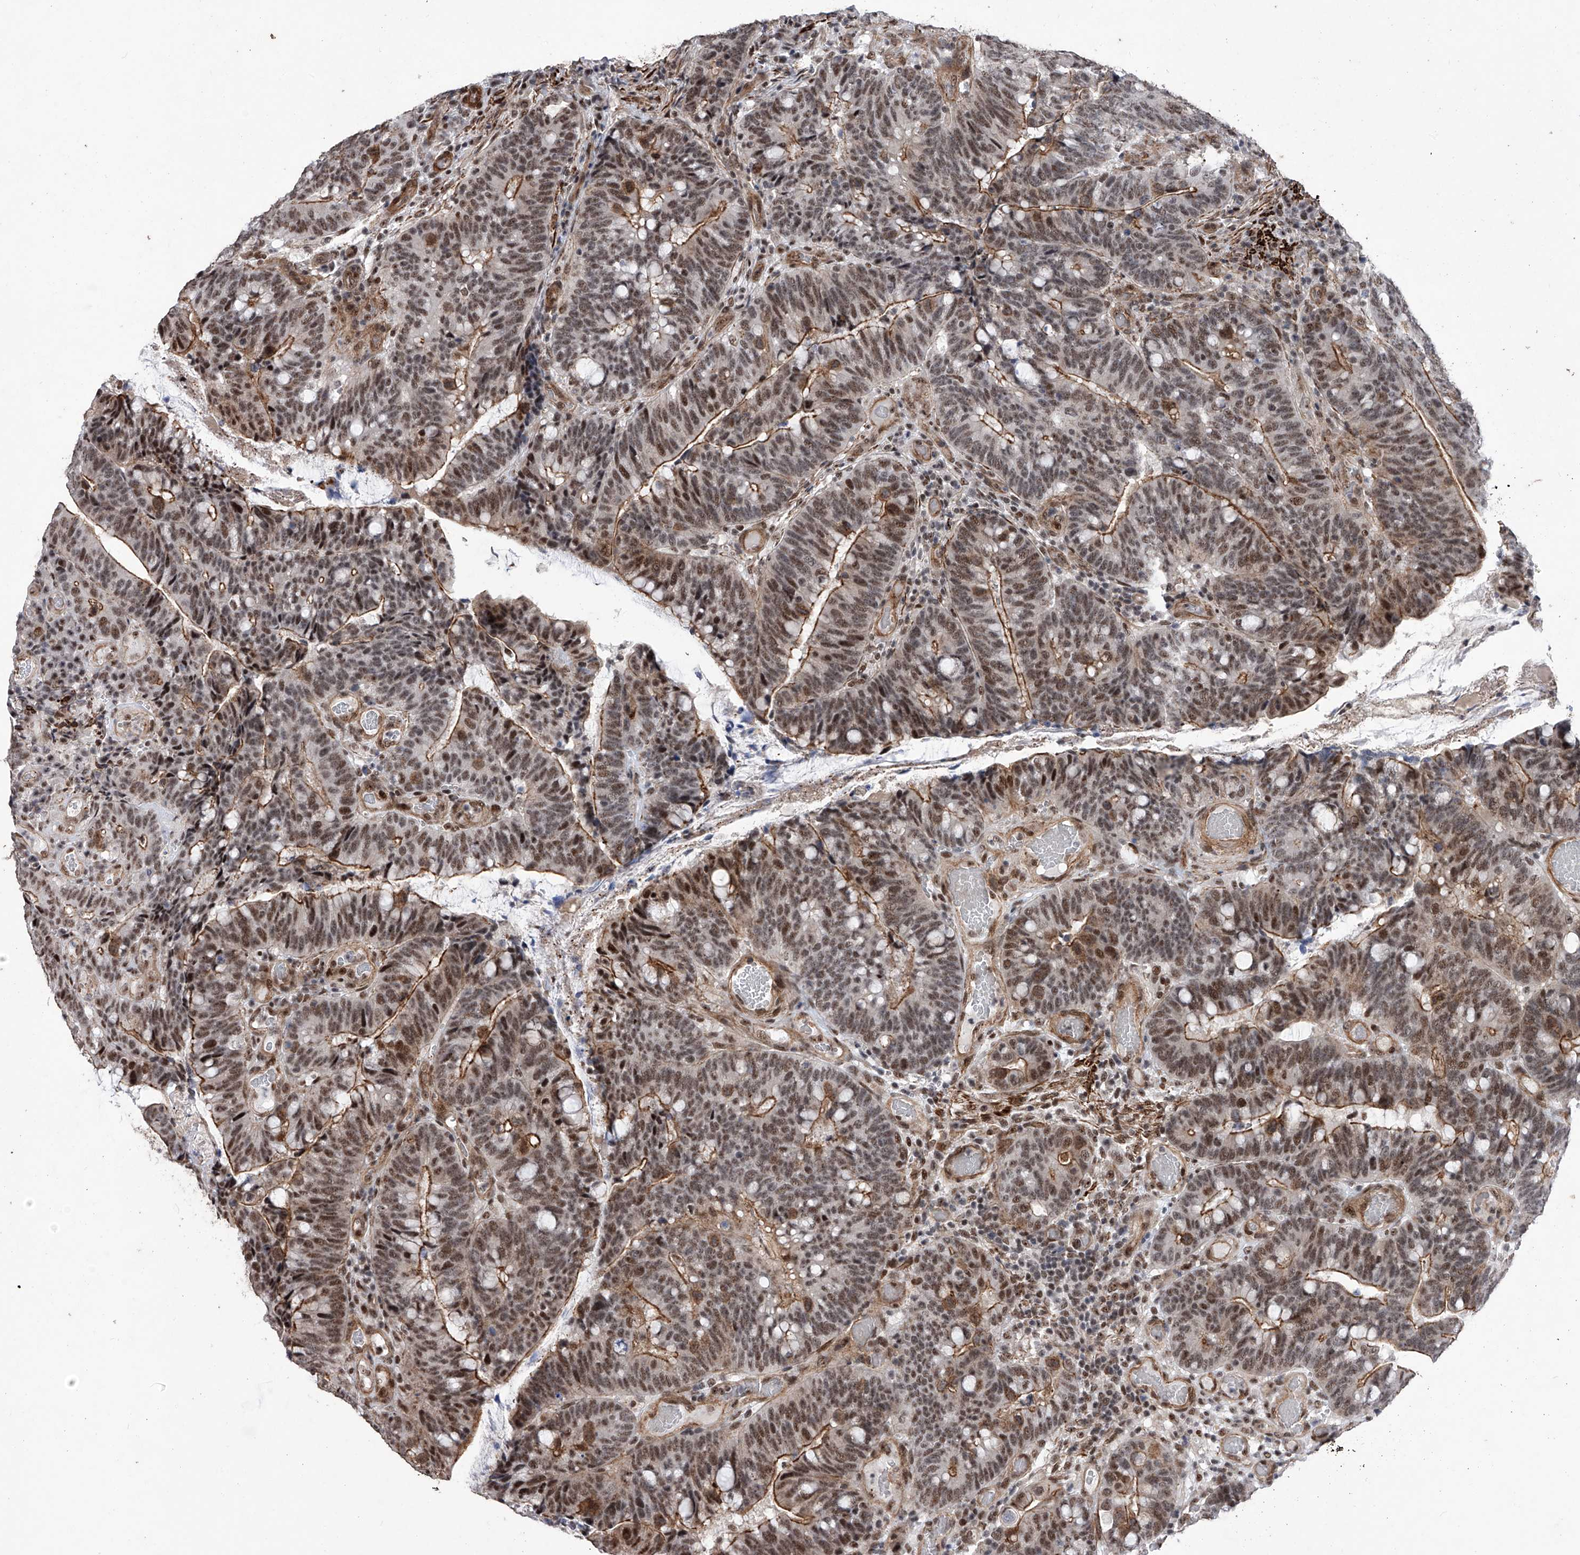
{"staining": {"intensity": "moderate", "quantity": ">75%", "location": "cytoplasmic/membranous,nuclear"}, "tissue": "colorectal cancer", "cell_type": "Tumor cells", "image_type": "cancer", "snomed": [{"axis": "morphology", "description": "Adenocarcinoma, NOS"}, {"axis": "topography", "description": "Colon"}], "caption": "This is an image of immunohistochemistry (IHC) staining of colorectal cancer, which shows moderate positivity in the cytoplasmic/membranous and nuclear of tumor cells.", "gene": "NFATC4", "patient": {"sex": "female", "age": 66}}